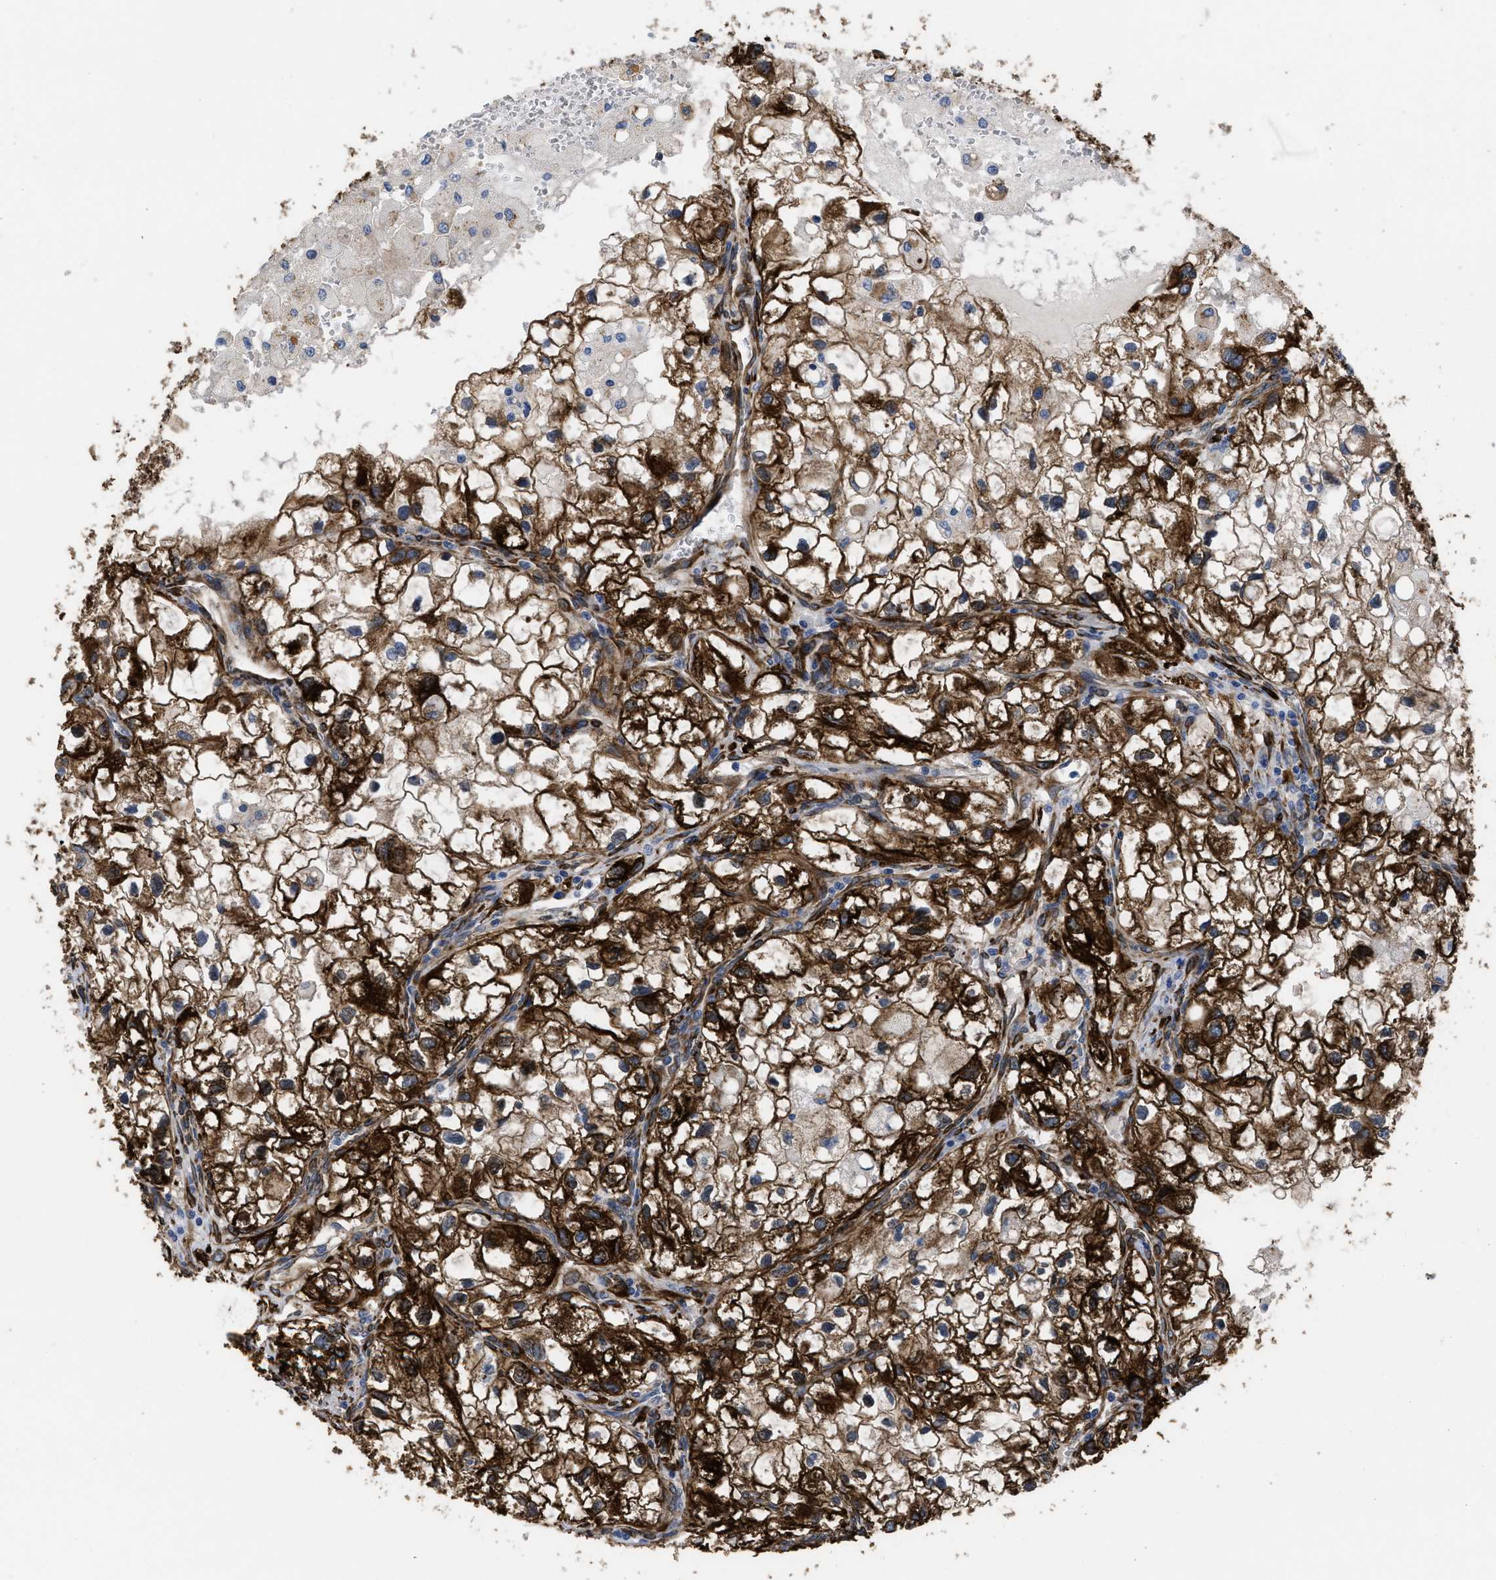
{"staining": {"intensity": "strong", "quantity": ">75%", "location": "cytoplasmic/membranous"}, "tissue": "renal cancer", "cell_type": "Tumor cells", "image_type": "cancer", "snomed": [{"axis": "morphology", "description": "Adenocarcinoma, NOS"}, {"axis": "topography", "description": "Kidney"}], "caption": "Renal adenocarcinoma stained with DAB (3,3'-diaminobenzidine) immunohistochemistry shows high levels of strong cytoplasmic/membranous expression in about >75% of tumor cells.", "gene": "SQLE", "patient": {"sex": "female", "age": 70}}